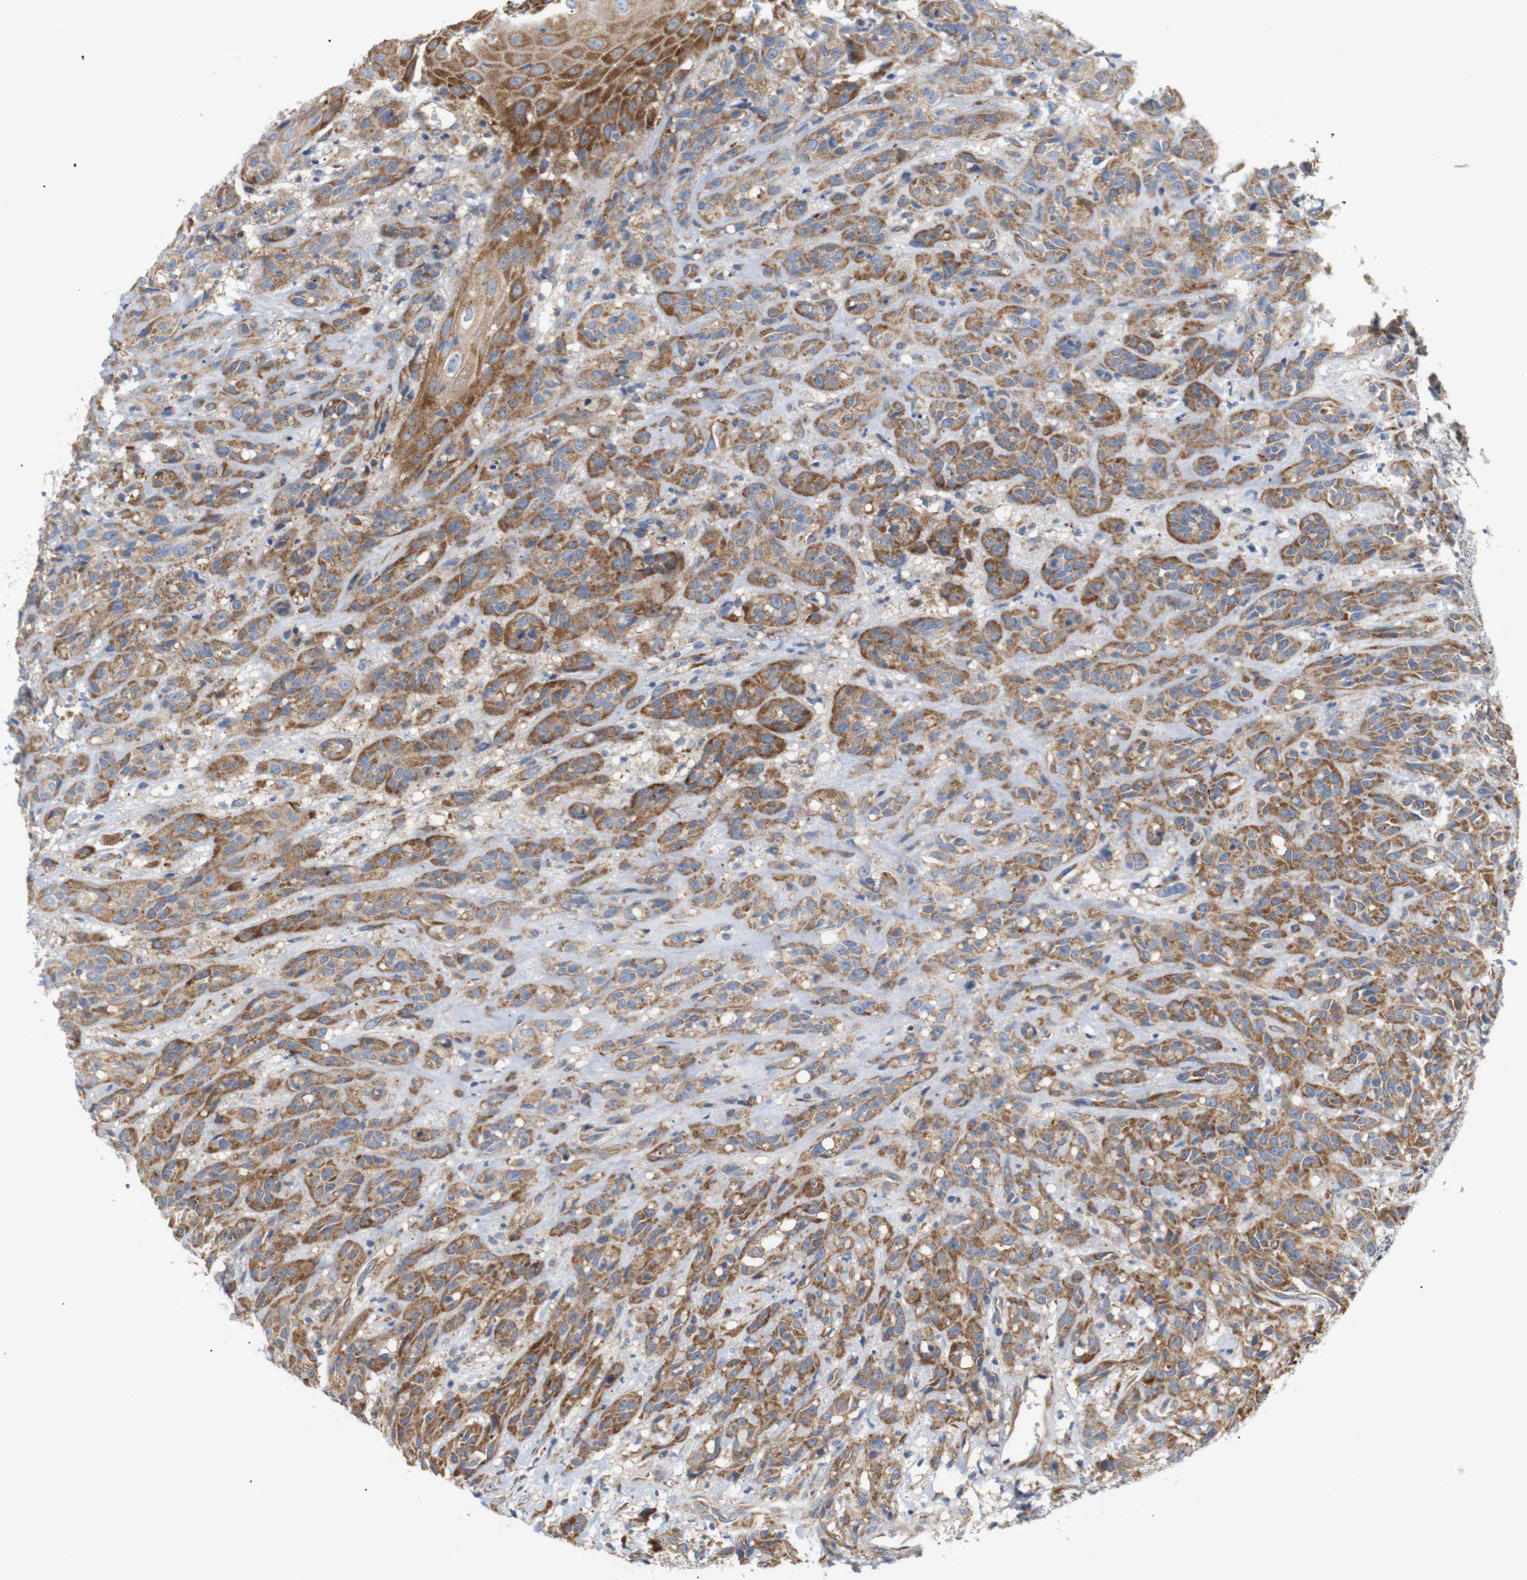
{"staining": {"intensity": "moderate", "quantity": ">75%", "location": "cytoplasmic/membranous"}, "tissue": "head and neck cancer", "cell_type": "Tumor cells", "image_type": "cancer", "snomed": [{"axis": "morphology", "description": "Normal tissue, NOS"}, {"axis": "morphology", "description": "Squamous cell carcinoma, NOS"}, {"axis": "topography", "description": "Cartilage tissue"}, {"axis": "topography", "description": "Head-Neck"}], "caption": "Protein positivity by immunohistochemistry (IHC) shows moderate cytoplasmic/membranous staining in approximately >75% of tumor cells in head and neck cancer. The protein is stained brown, and the nuclei are stained in blue (DAB (3,3'-diaminobenzidine) IHC with brightfield microscopy, high magnification).", "gene": "TRIM5", "patient": {"sex": "male", "age": 62}}